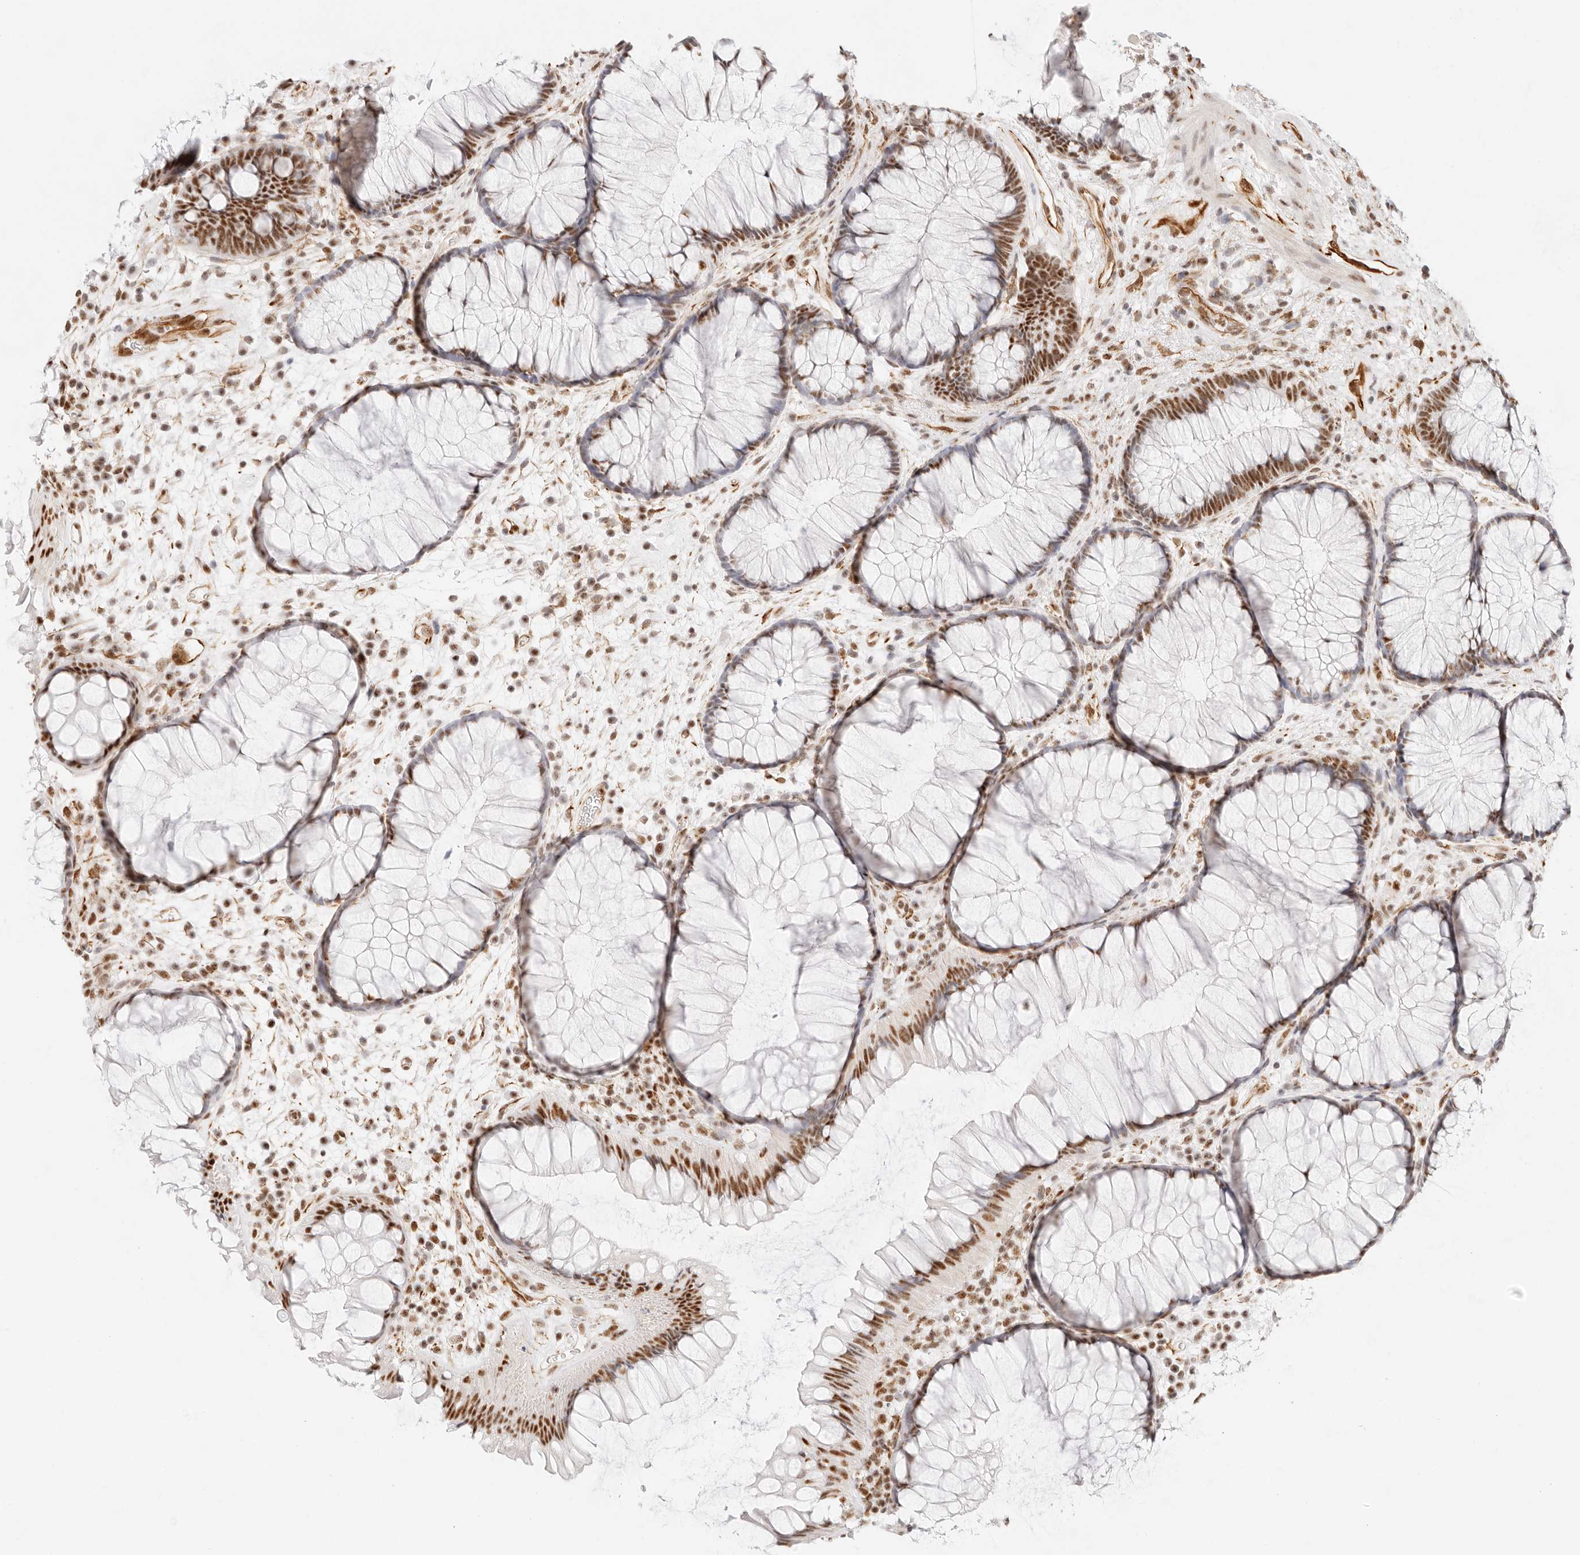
{"staining": {"intensity": "moderate", "quantity": ">75%", "location": "nuclear"}, "tissue": "rectum", "cell_type": "Glandular cells", "image_type": "normal", "snomed": [{"axis": "morphology", "description": "Normal tissue, NOS"}, {"axis": "topography", "description": "Rectum"}], "caption": "Protein expression analysis of normal rectum reveals moderate nuclear staining in about >75% of glandular cells. The staining was performed using DAB, with brown indicating positive protein expression. Nuclei are stained blue with hematoxylin.", "gene": "ZC3H11A", "patient": {"sex": "male", "age": 51}}